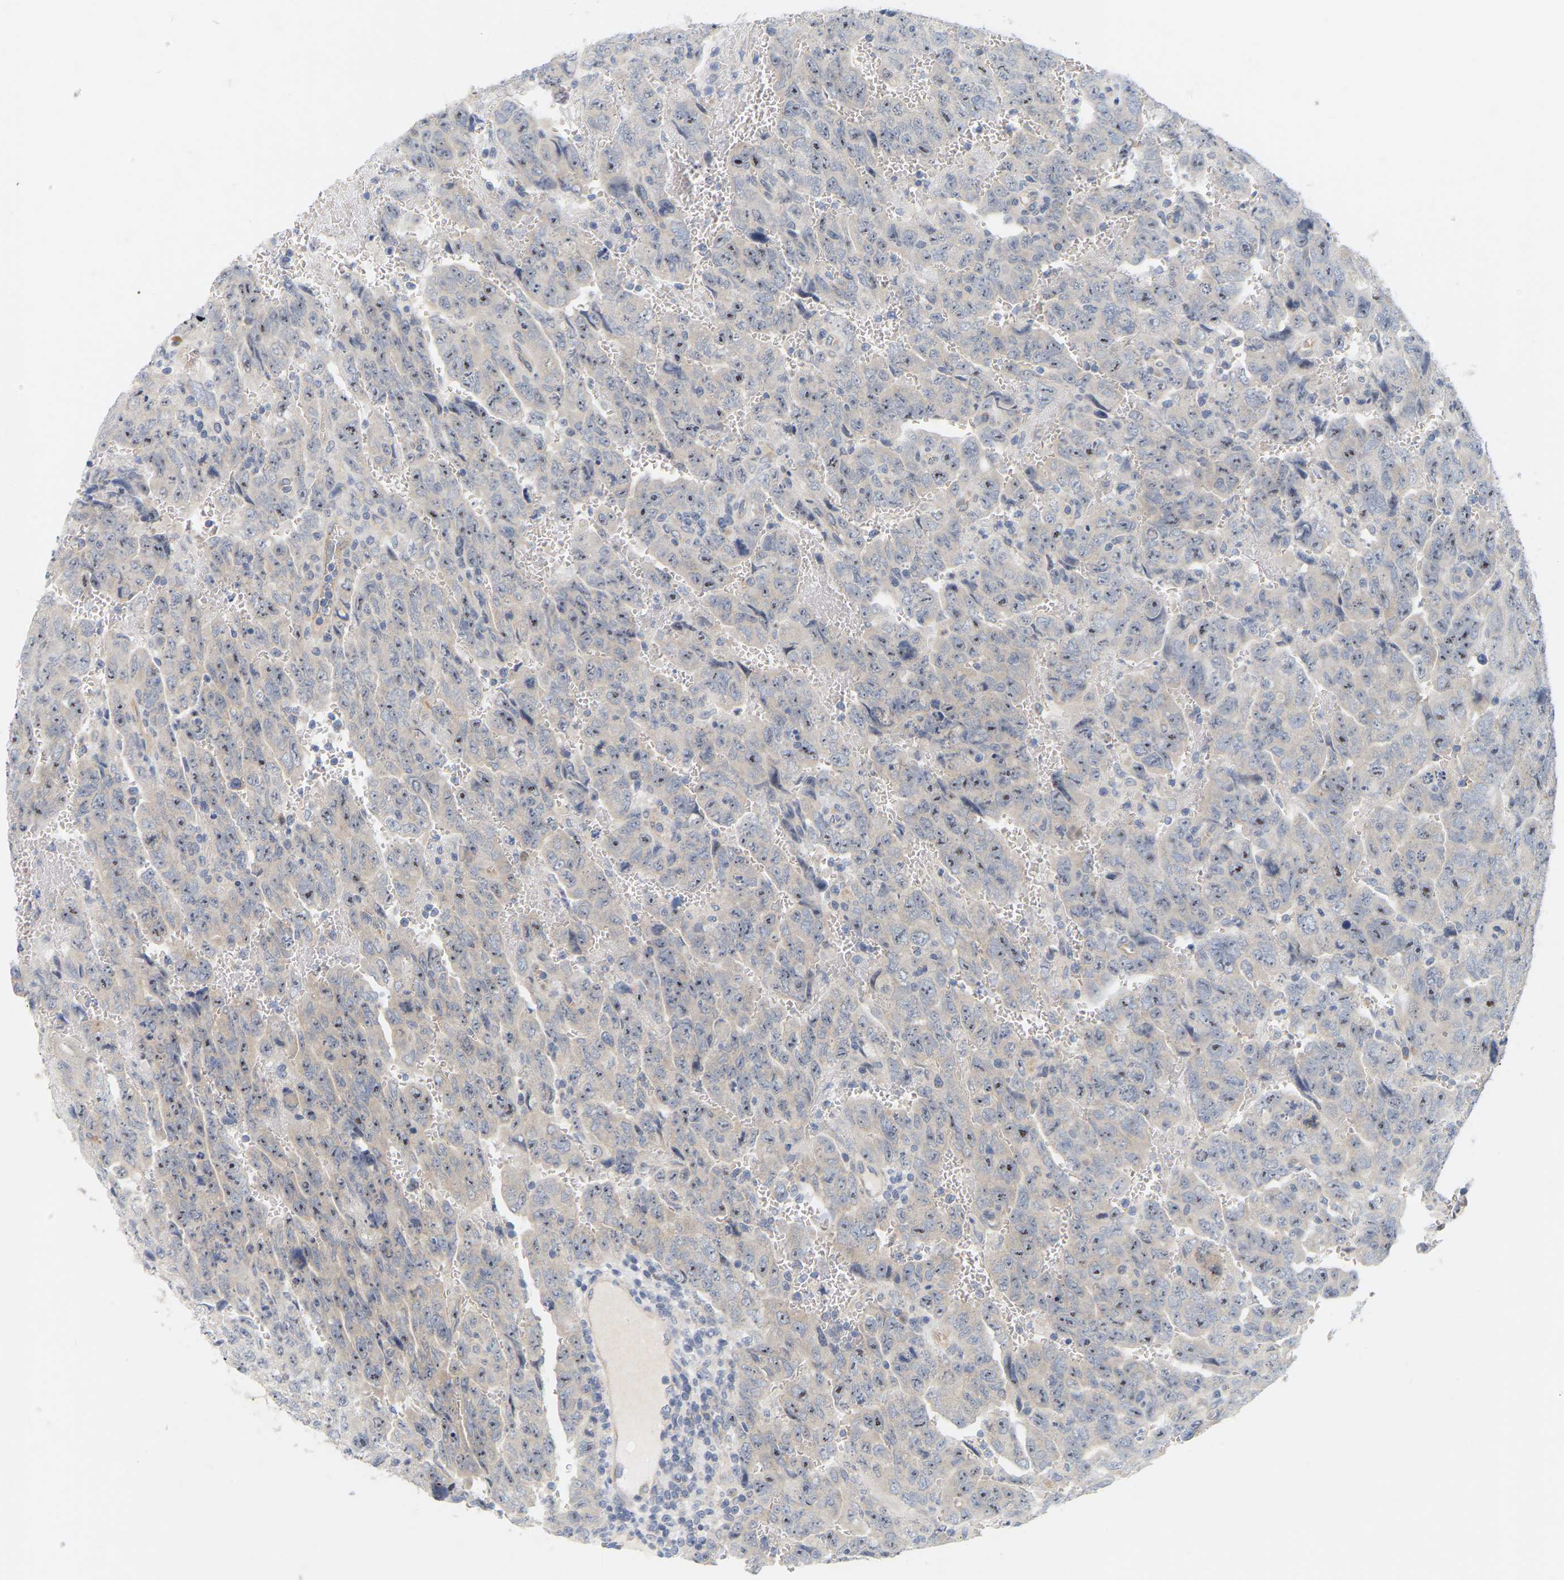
{"staining": {"intensity": "weak", "quantity": ">75%", "location": "nuclear"}, "tissue": "testis cancer", "cell_type": "Tumor cells", "image_type": "cancer", "snomed": [{"axis": "morphology", "description": "Carcinoma, Embryonal, NOS"}, {"axis": "topography", "description": "Testis"}], "caption": "Brown immunohistochemical staining in human testis cancer exhibits weak nuclear staining in approximately >75% of tumor cells.", "gene": "MINDY4", "patient": {"sex": "male", "age": 28}}